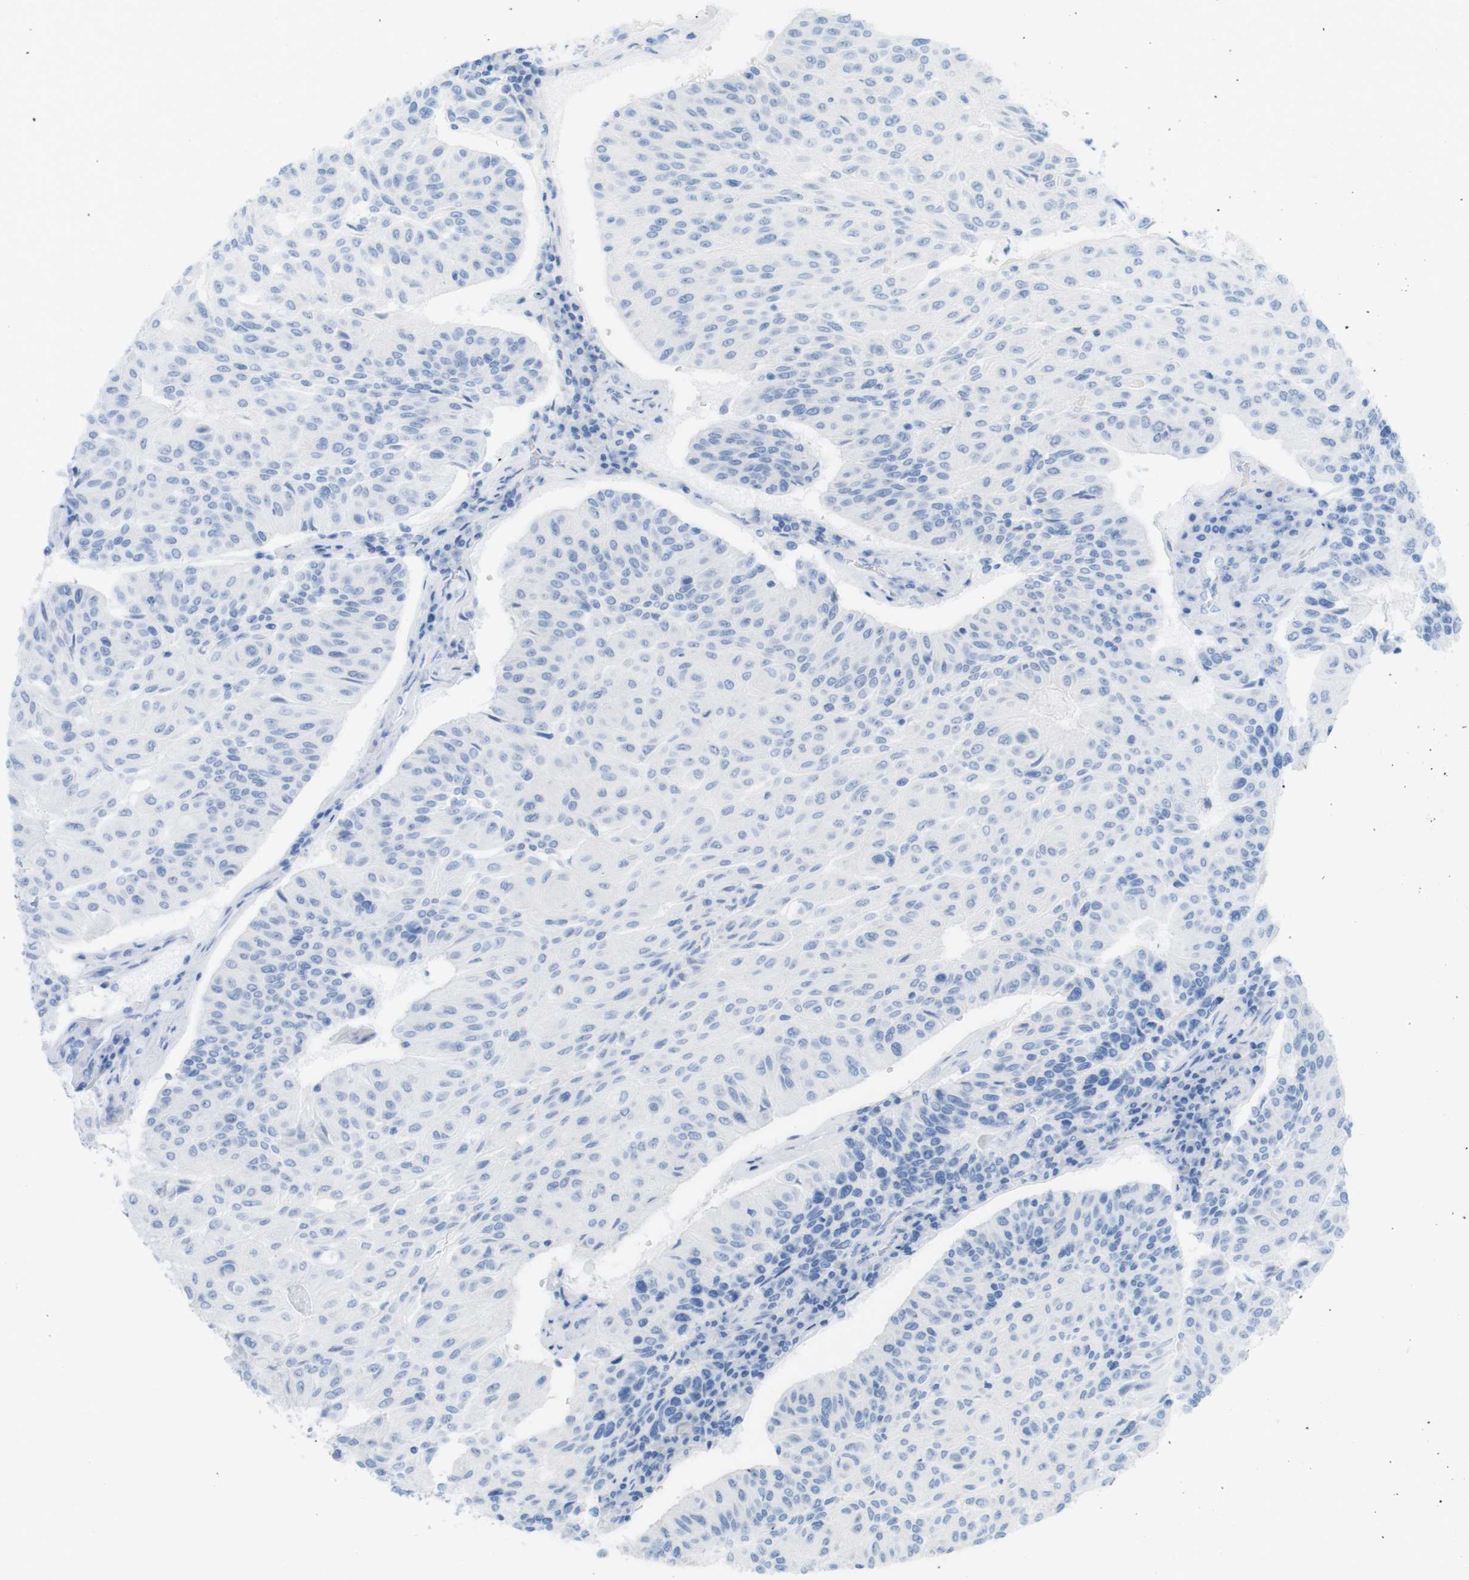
{"staining": {"intensity": "negative", "quantity": "none", "location": "none"}, "tissue": "urothelial cancer", "cell_type": "Tumor cells", "image_type": "cancer", "snomed": [{"axis": "morphology", "description": "Urothelial carcinoma, High grade"}, {"axis": "topography", "description": "Urinary bladder"}], "caption": "Tumor cells show no significant protein positivity in urothelial cancer. (Stains: DAB immunohistochemistry with hematoxylin counter stain, Microscopy: brightfield microscopy at high magnification).", "gene": "MYH7", "patient": {"sex": "male", "age": 66}}